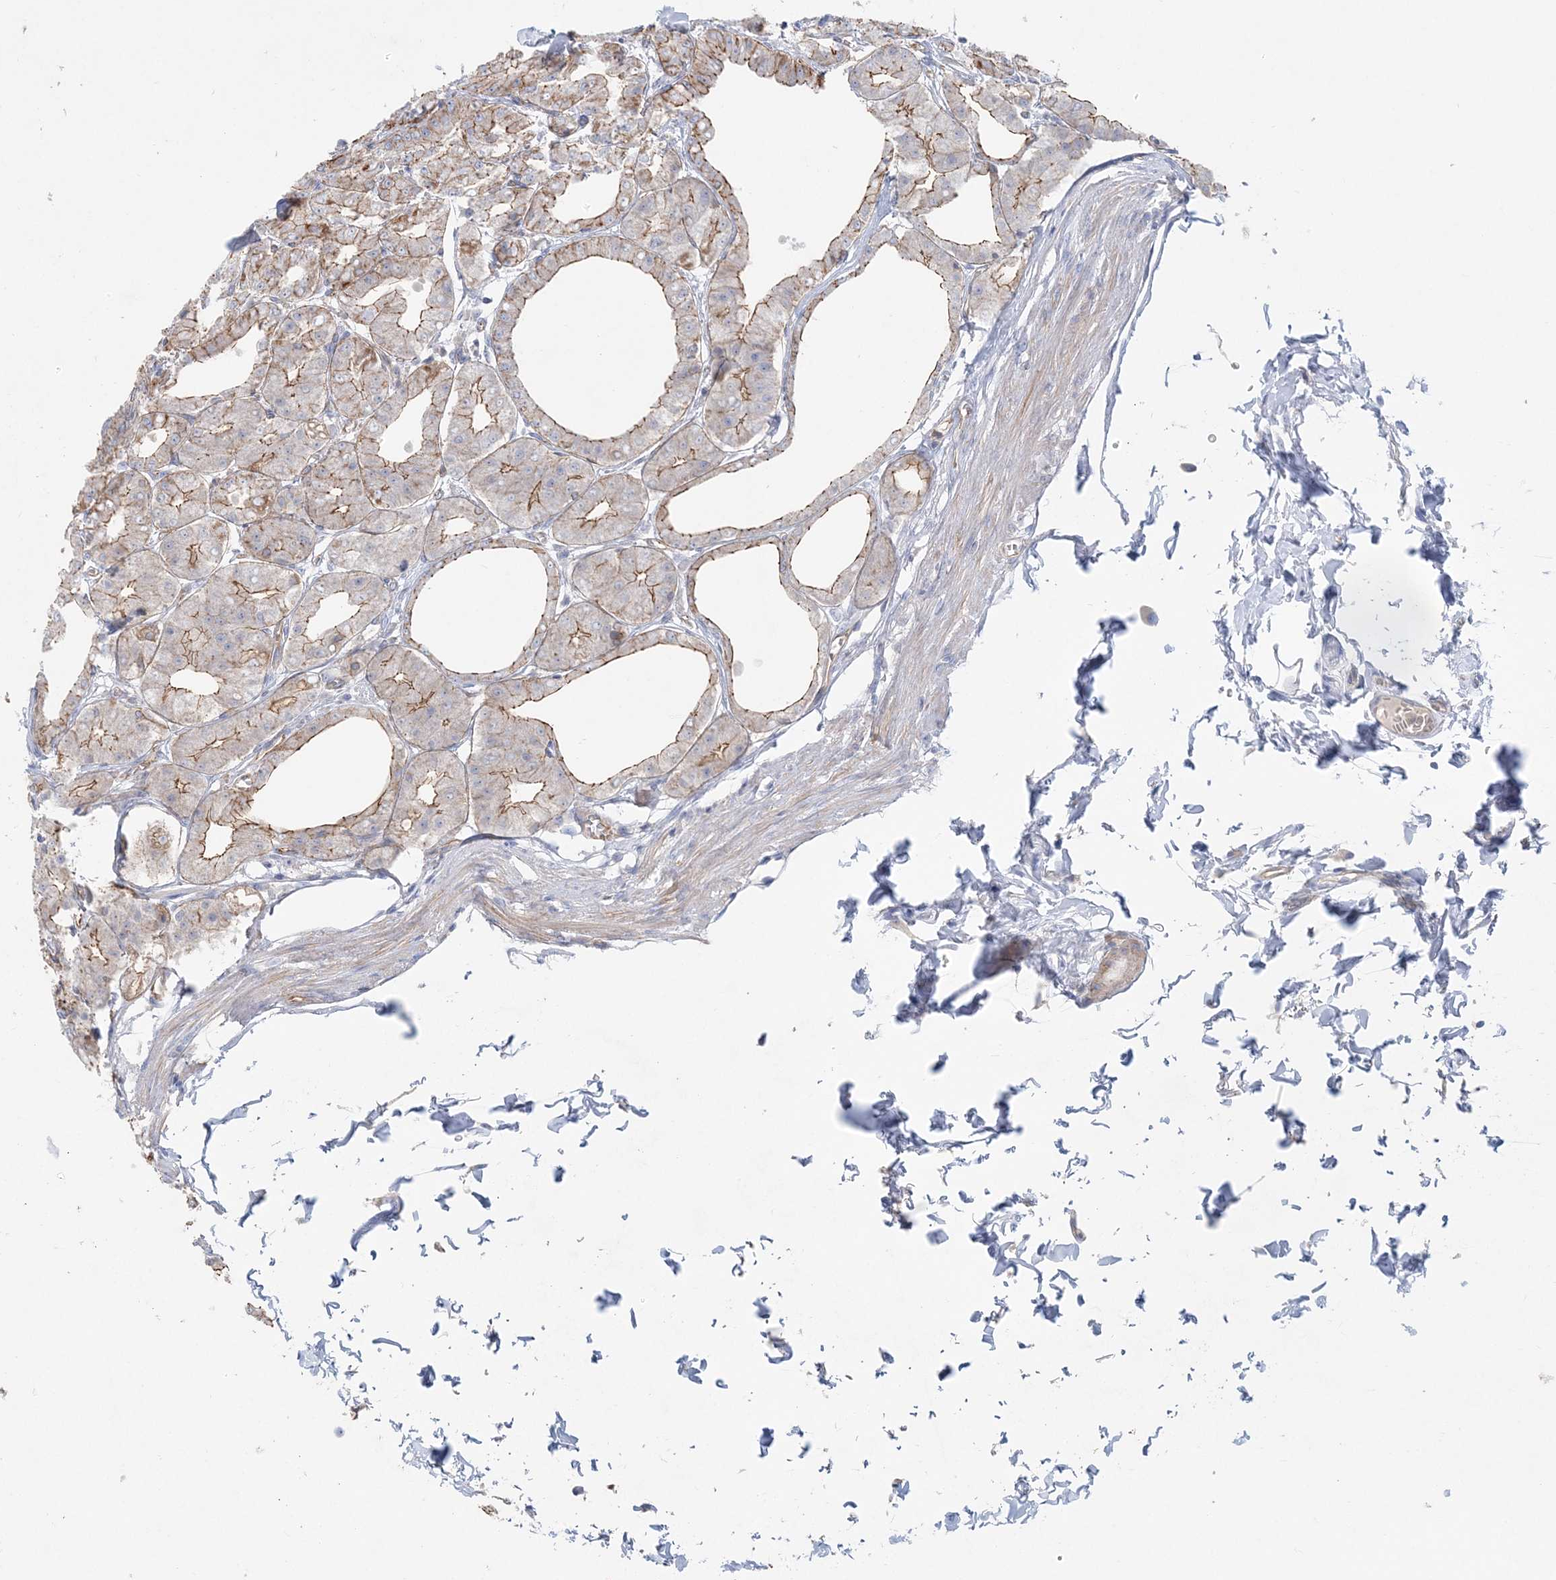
{"staining": {"intensity": "moderate", "quantity": "25%-75%", "location": "cytoplasmic/membranous"}, "tissue": "stomach", "cell_type": "Glandular cells", "image_type": "normal", "snomed": [{"axis": "morphology", "description": "Normal tissue, NOS"}, {"axis": "topography", "description": "Stomach, lower"}], "caption": "Human stomach stained for a protein (brown) demonstrates moderate cytoplasmic/membranous positive positivity in about 25%-75% of glandular cells.", "gene": "PIGC", "patient": {"sex": "male", "age": 71}}